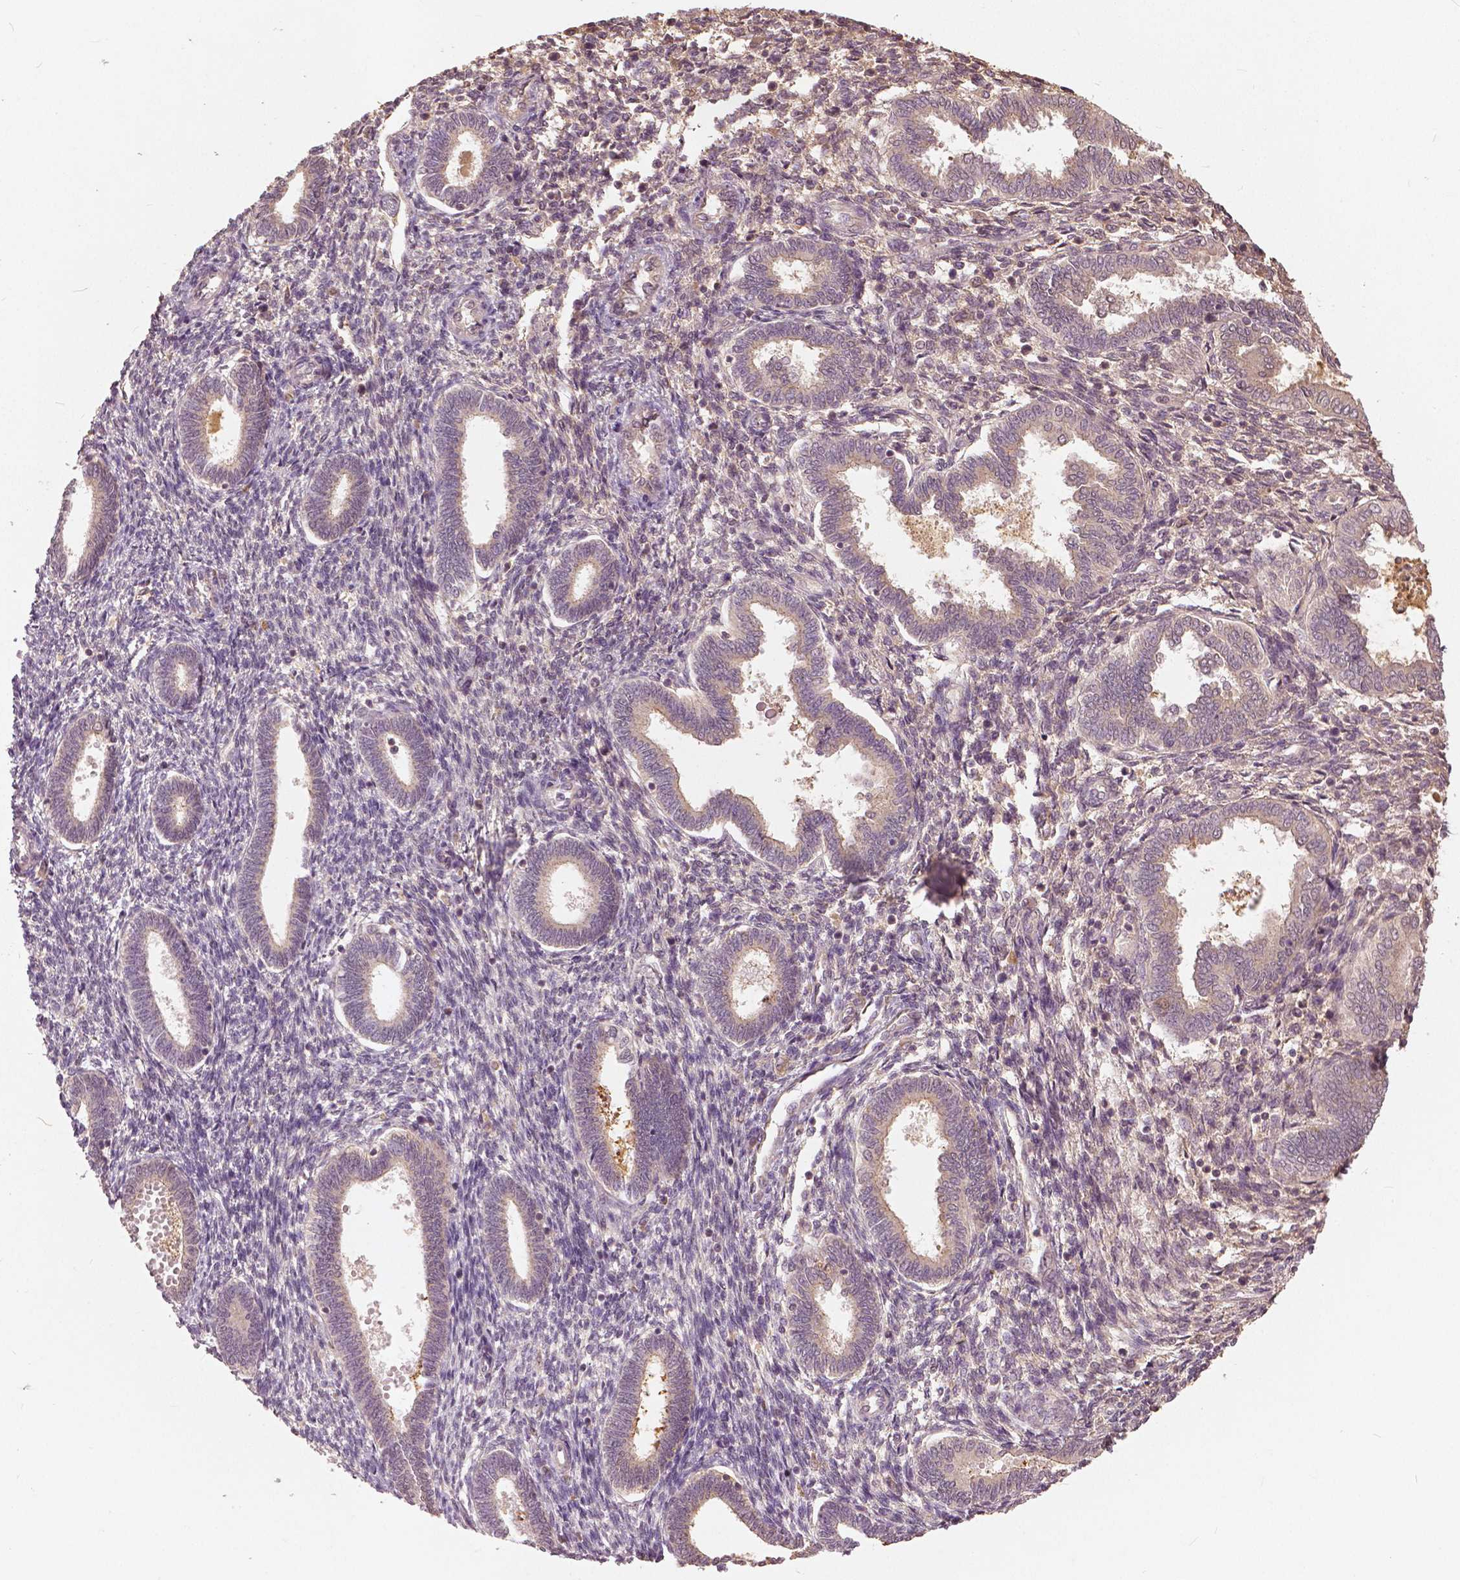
{"staining": {"intensity": "negative", "quantity": "none", "location": "none"}, "tissue": "endometrium", "cell_type": "Cells in endometrial stroma", "image_type": "normal", "snomed": [{"axis": "morphology", "description": "Normal tissue, NOS"}, {"axis": "topography", "description": "Endometrium"}], "caption": "High power microscopy photomicrograph of an immunohistochemistry micrograph of unremarkable endometrium, revealing no significant positivity in cells in endometrial stroma.", "gene": "ANGPTL4", "patient": {"sex": "female", "age": 42}}